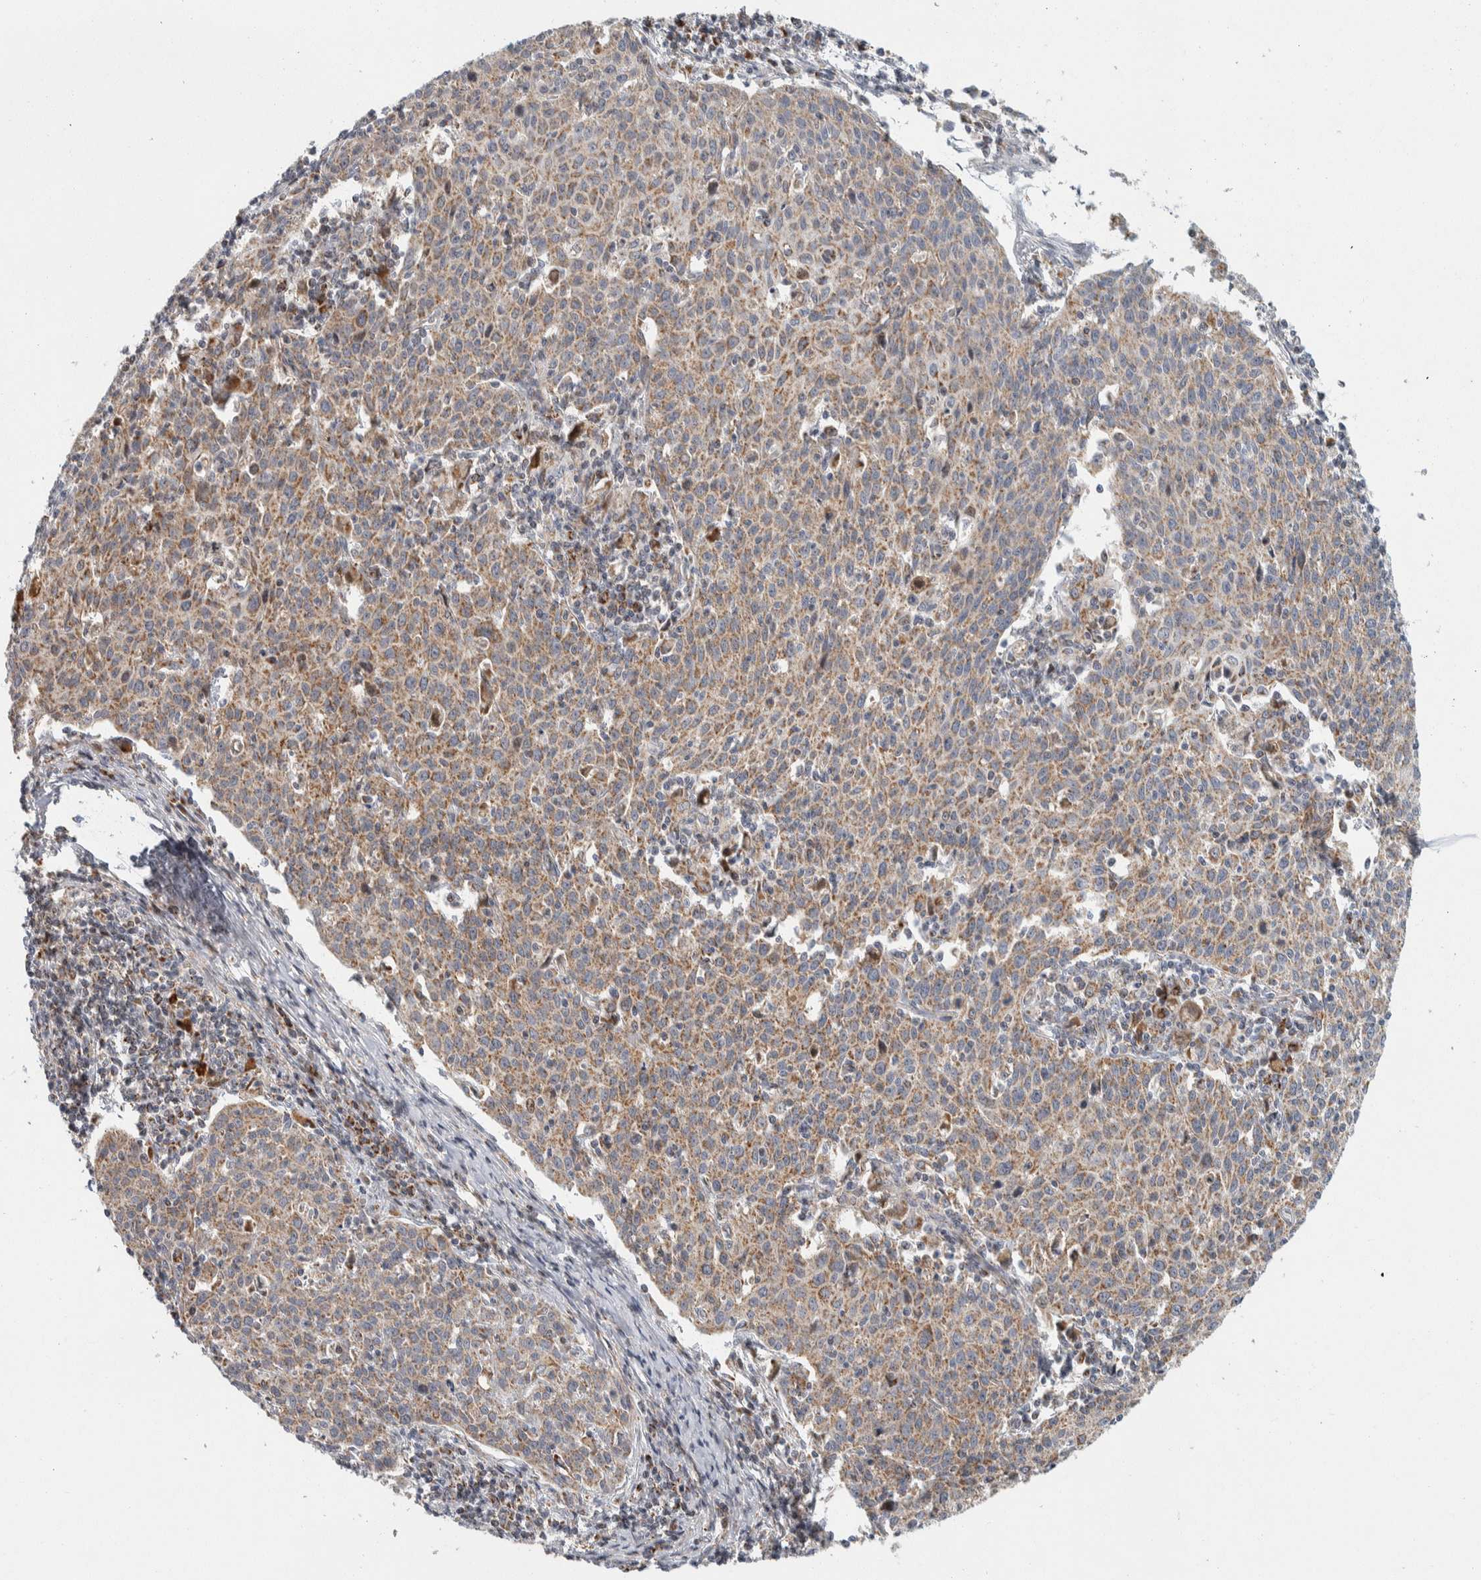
{"staining": {"intensity": "moderate", "quantity": ">75%", "location": "cytoplasmic/membranous"}, "tissue": "cervical cancer", "cell_type": "Tumor cells", "image_type": "cancer", "snomed": [{"axis": "morphology", "description": "Squamous cell carcinoma, NOS"}, {"axis": "topography", "description": "Cervix"}], "caption": "Tumor cells show medium levels of moderate cytoplasmic/membranous staining in approximately >75% of cells in cervical cancer.", "gene": "AFP", "patient": {"sex": "female", "age": 38}}